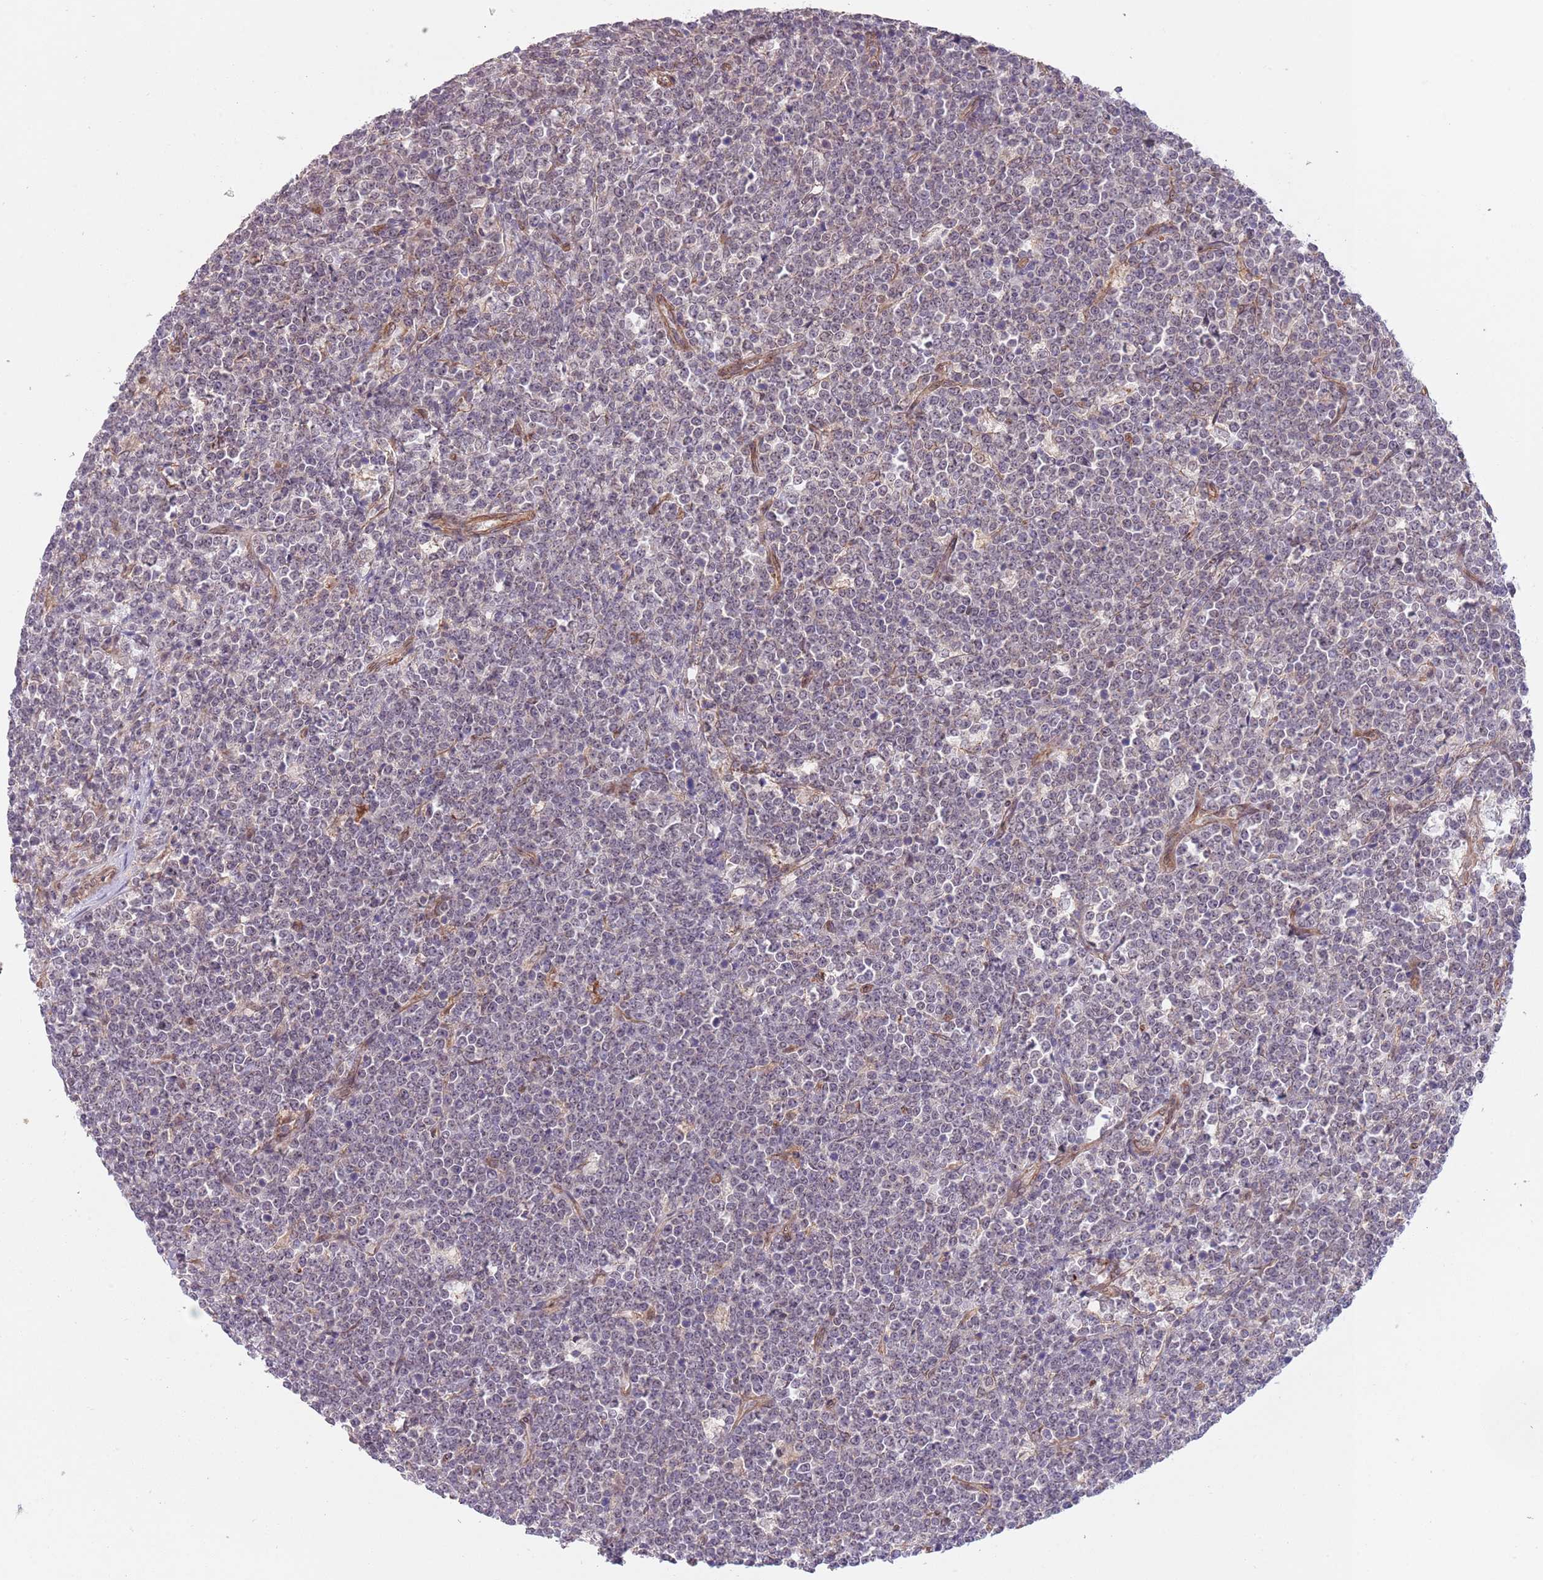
{"staining": {"intensity": "negative", "quantity": "none", "location": "none"}, "tissue": "lymphoma", "cell_type": "Tumor cells", "image_type": "cancer", "snomed": [{"axis": "morphology", "description": "Malignant lymphoma, non-Hodgkin's type, High grade"}, {"axis": "topography", "description": "Small intestine"}], "caption": "Human lymphoma stained for a protein using immunohistochemistry (IHC) reveals no positivity in tumor cells.", "gene": "CREBZF", "patient": {"sex": "male", "age": 8}}